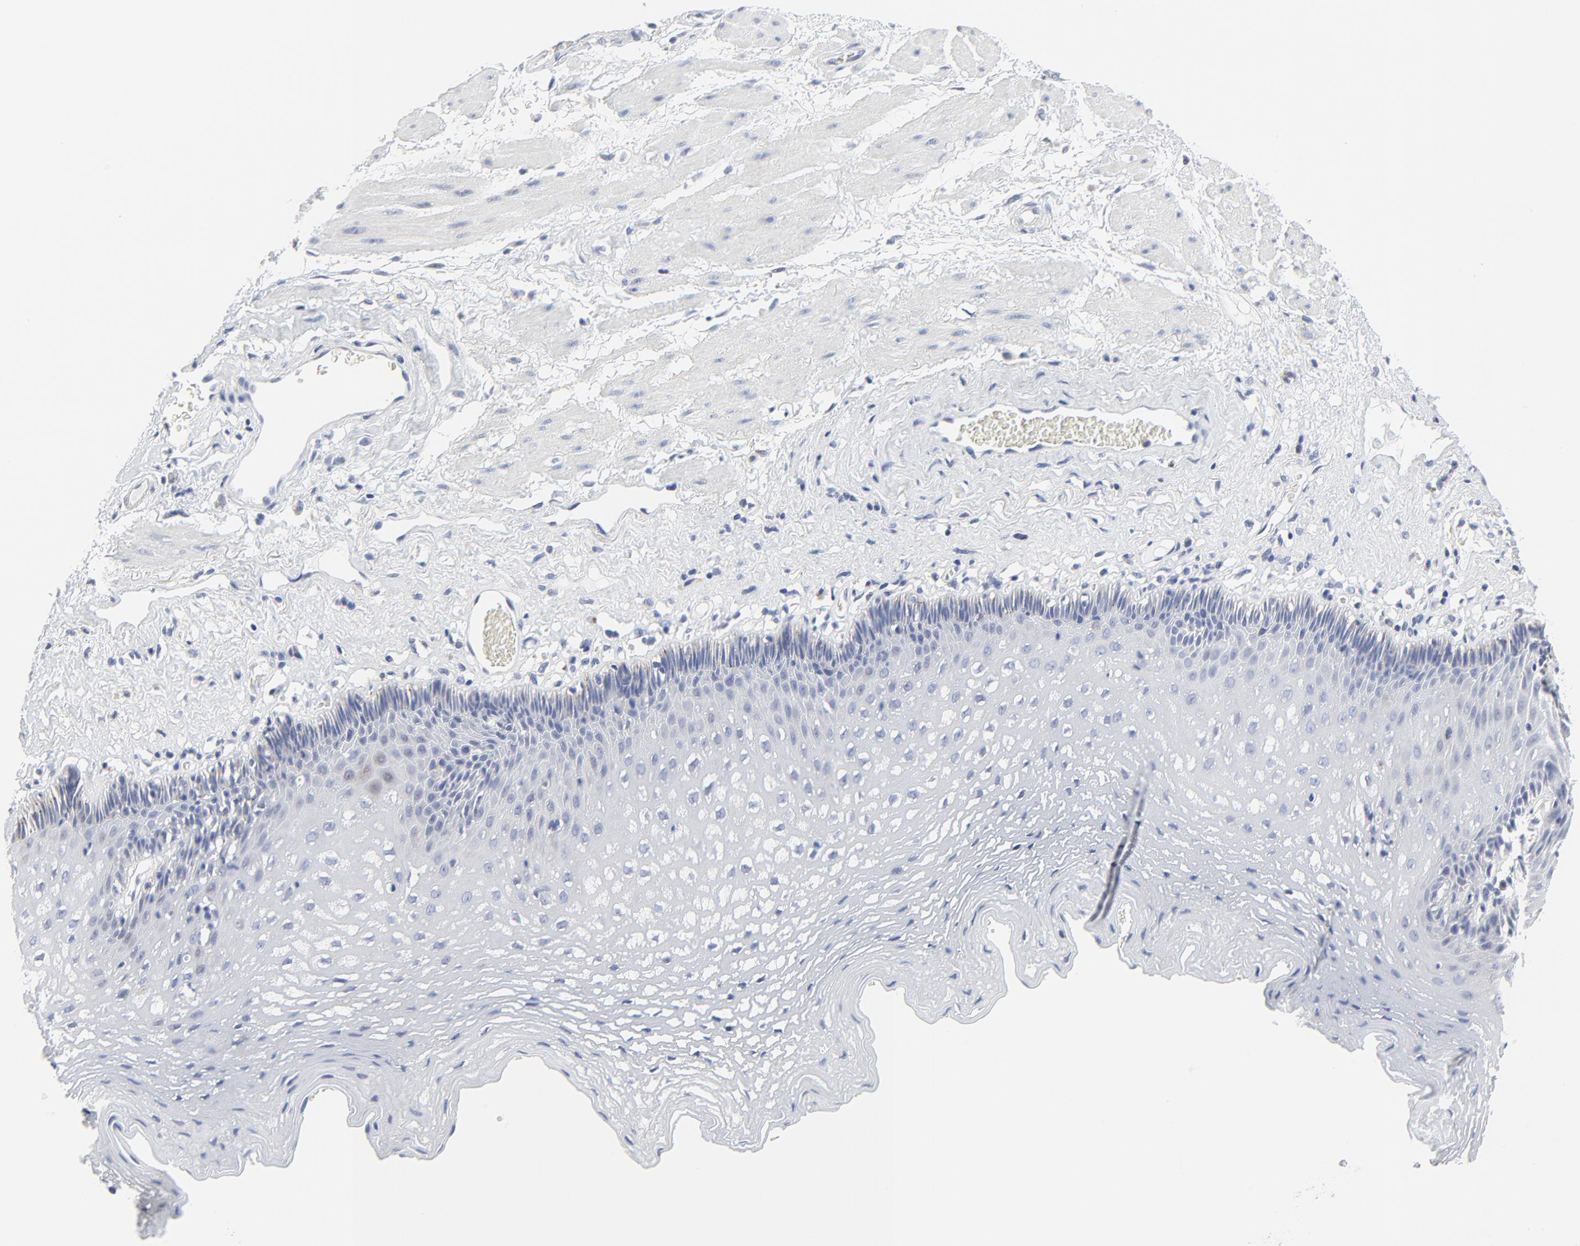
{"staining": {"intensity": "negative", "quantity": "none", "location": "none"}, "tissue": "esophagus", "cell_type": "Squamous epithelial cells", "image_type": "normal", "snomed": [{"axis": "morphology", "description": "Normal tissue, NOS"}, {"axis": "topography", "description": "Esophagus"}], "caption": "Immunohistochemical staining of unremarkable human esophagus exhibits no significant positivity in squamous epithelial cells.", "gene": "DHRSX", "patient": {"sex": "female", "age": 70}}